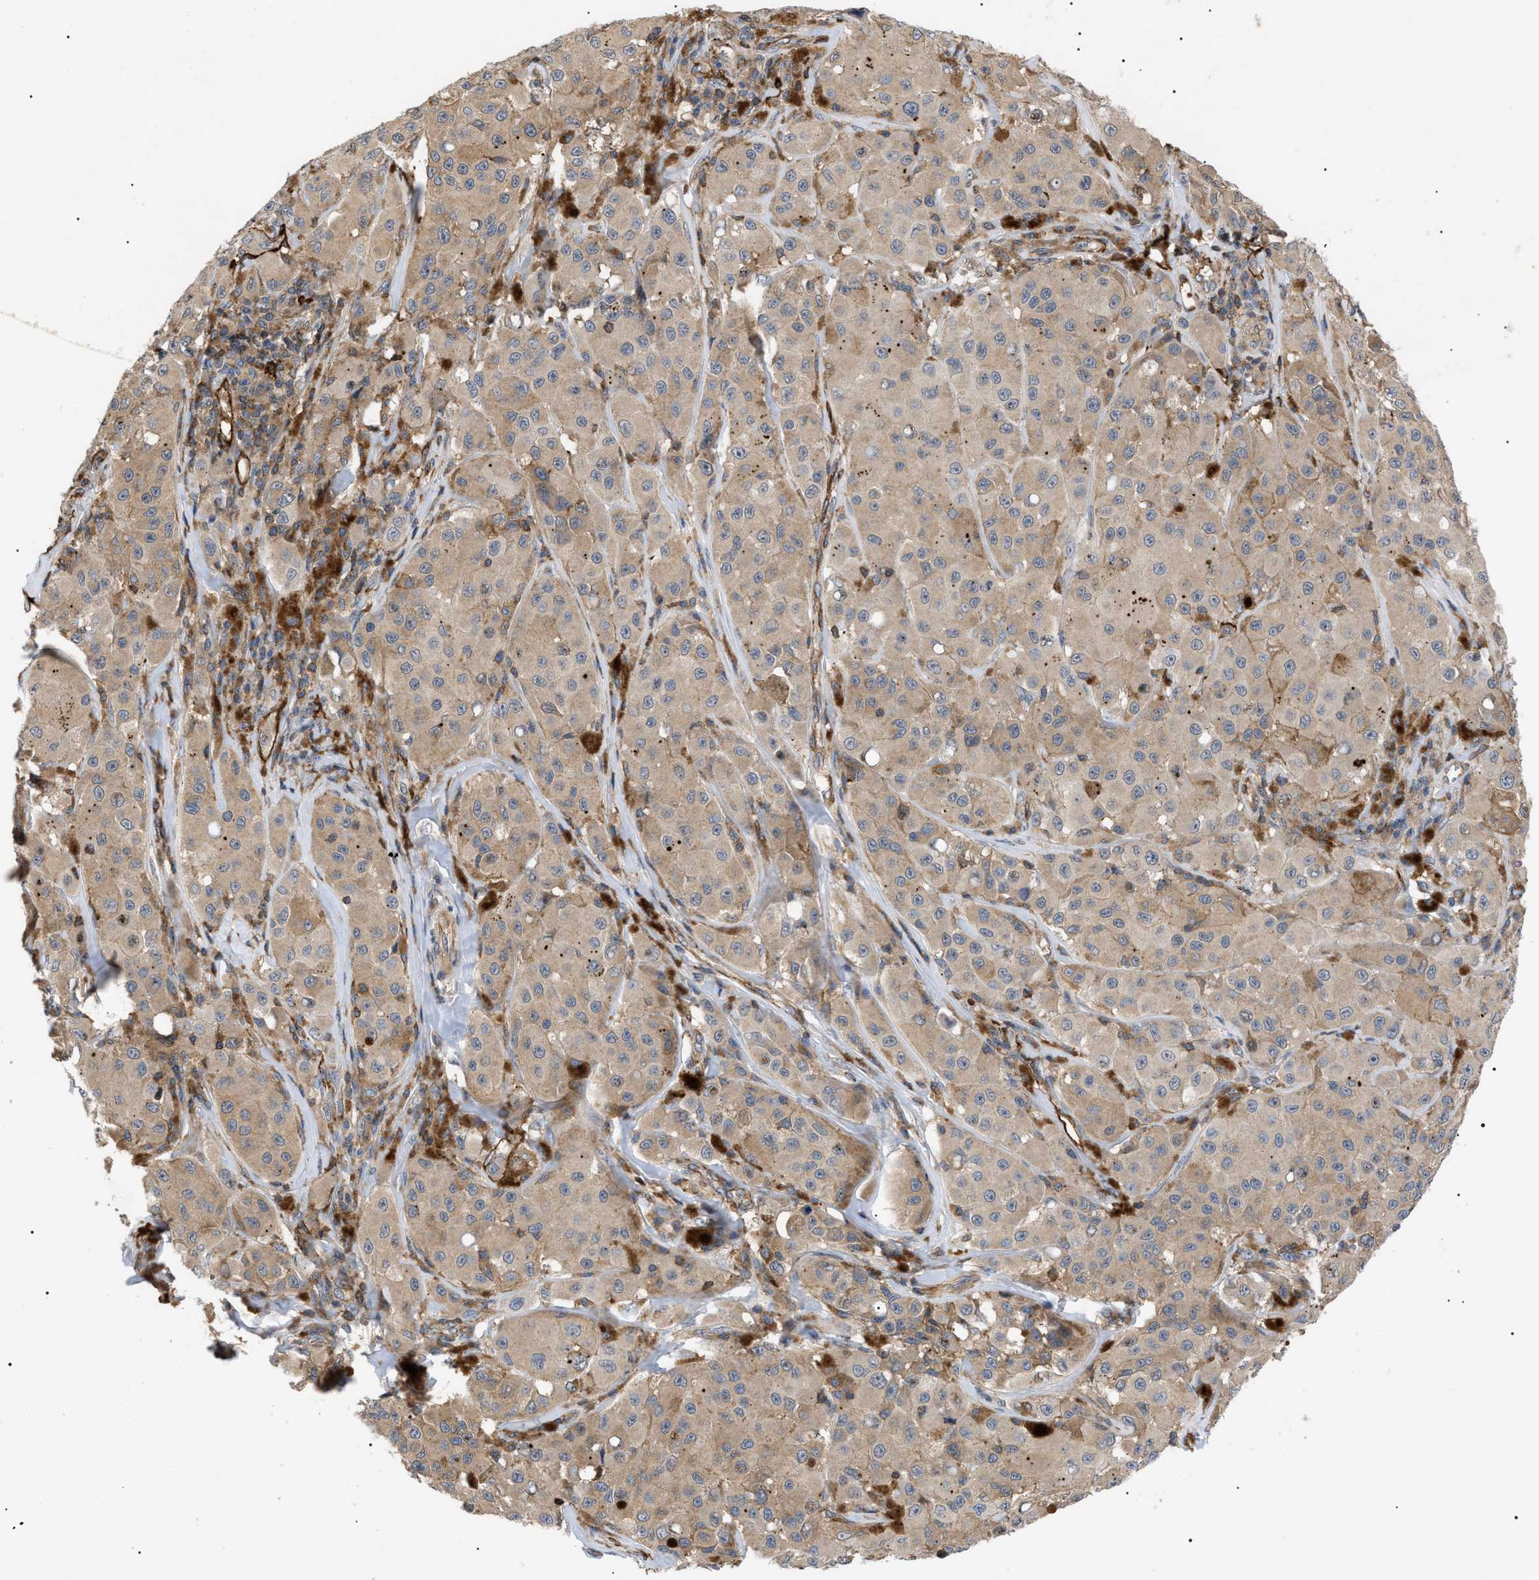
{"staining": {"intensity": "weak", "quantity": ">75%", "location": "cytoplasmic/membranous"}, "tissue": "melanoma", "cell_type": "Tumor cells", "image_type": "cancer", "snomed": [{"axis": "morphology", "description": "Malignant melanoma, NOS"}, {"axis": "topography", "description": "Skin"}], "caption": "Immunohistochemical staining of malignant melanoma displays weak cytoplasmic/membranous protein expression in approximately >75% of tumor cells.", "gene": "TMTC4", "patient": {"sex": "male", "age": 84}}